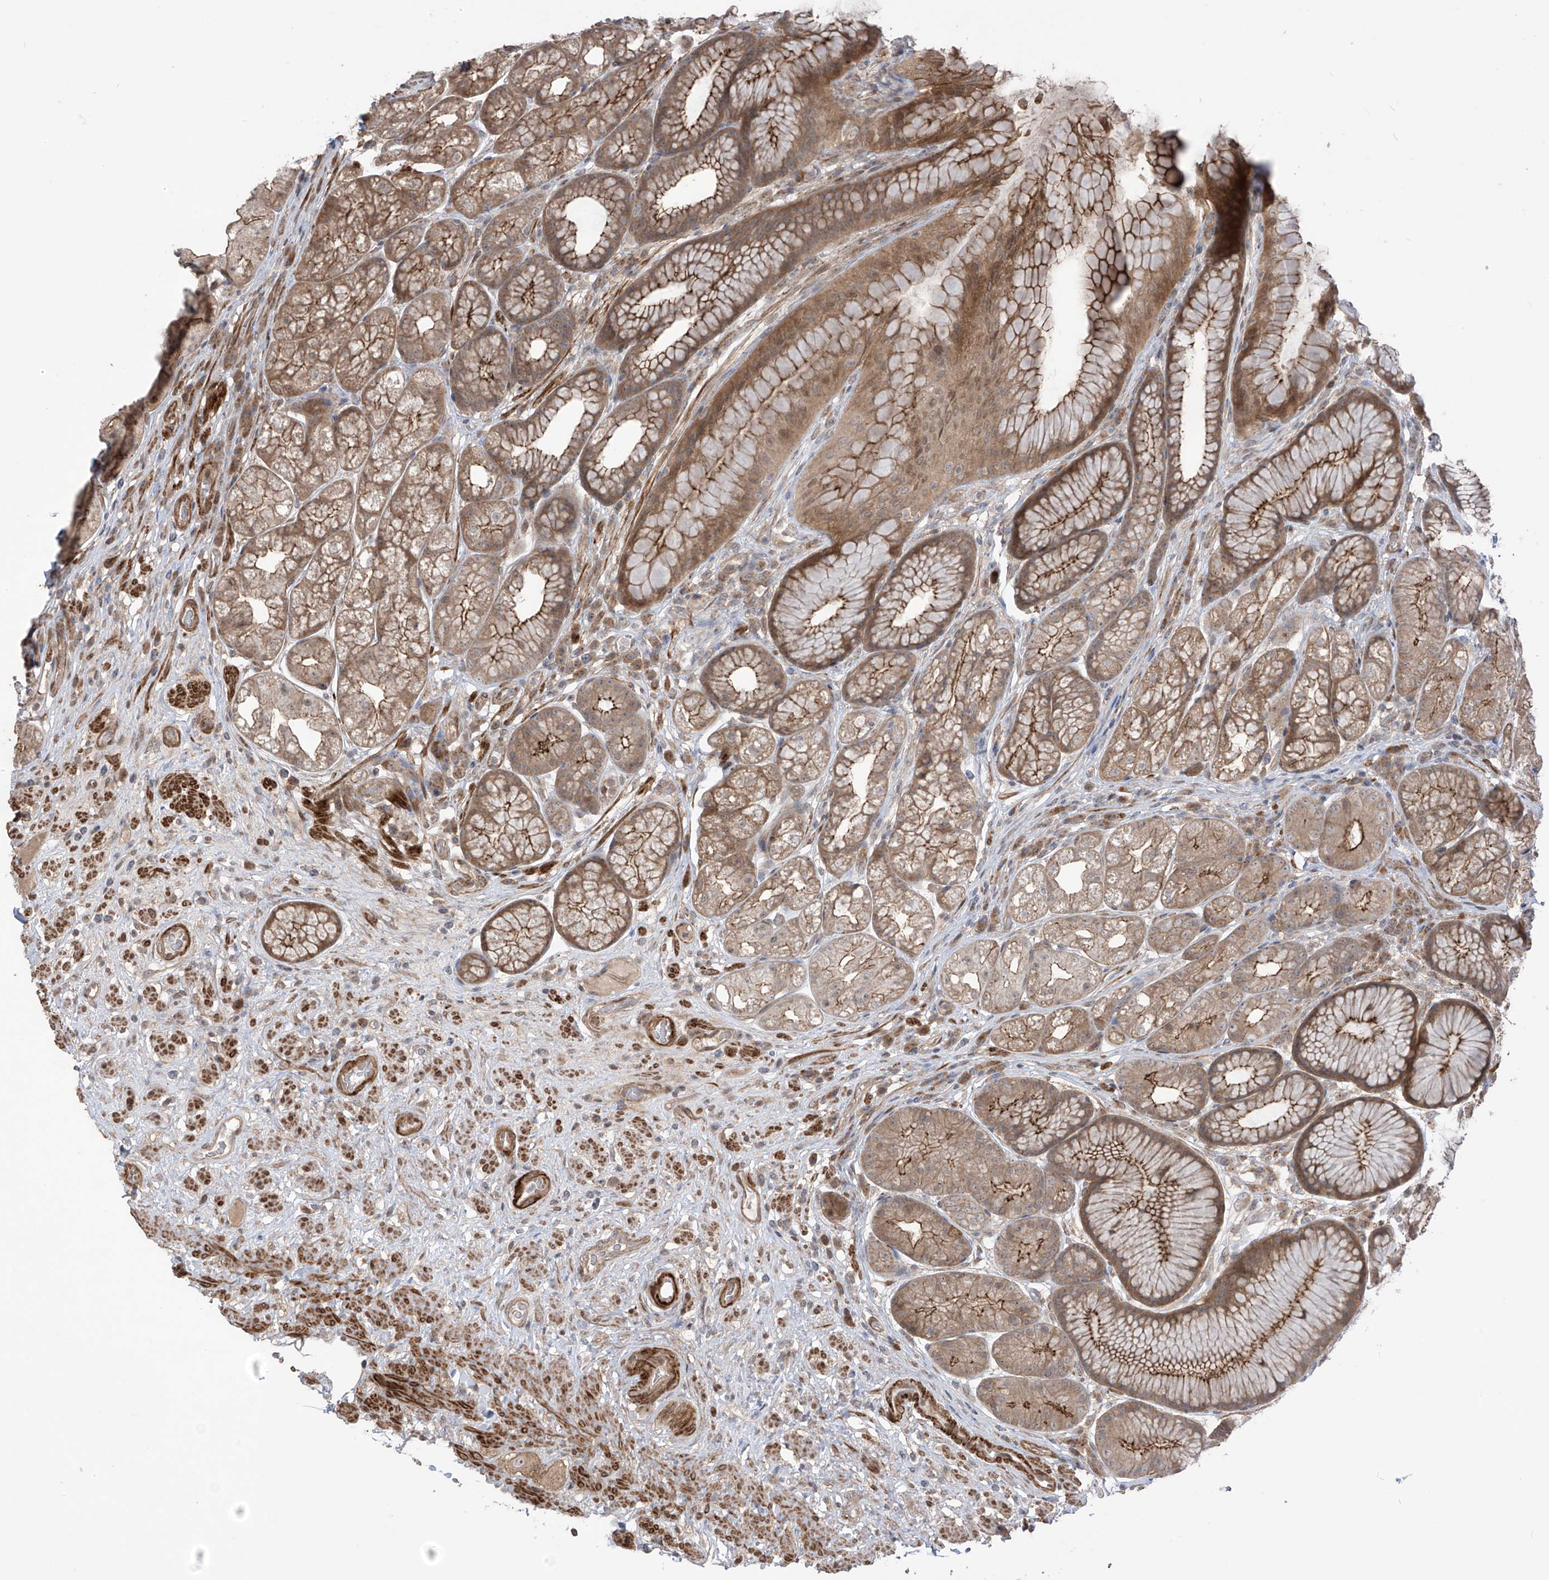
{"staining": {"intensity": "moderate", "quantity": ">75%", "location": "cytoplasmic/membranous"}, "tissue": "stomach", "cell_type": "Glandular cells", "image_type": "normal", "snomed": [{"axis": "morphology", "description": "Normal tissue, NOS"}, {"axis": "topography", "description": "Stomach"}], "caption": "This micrograph exhibits immunohistochemistry staining of benign human stomach, with medium moderate cytoplasmic/membranous staining in approximately >75% of glandular cells.", "gene": "LRRC74A", "patient": {"sex": "male", "age": 57}}